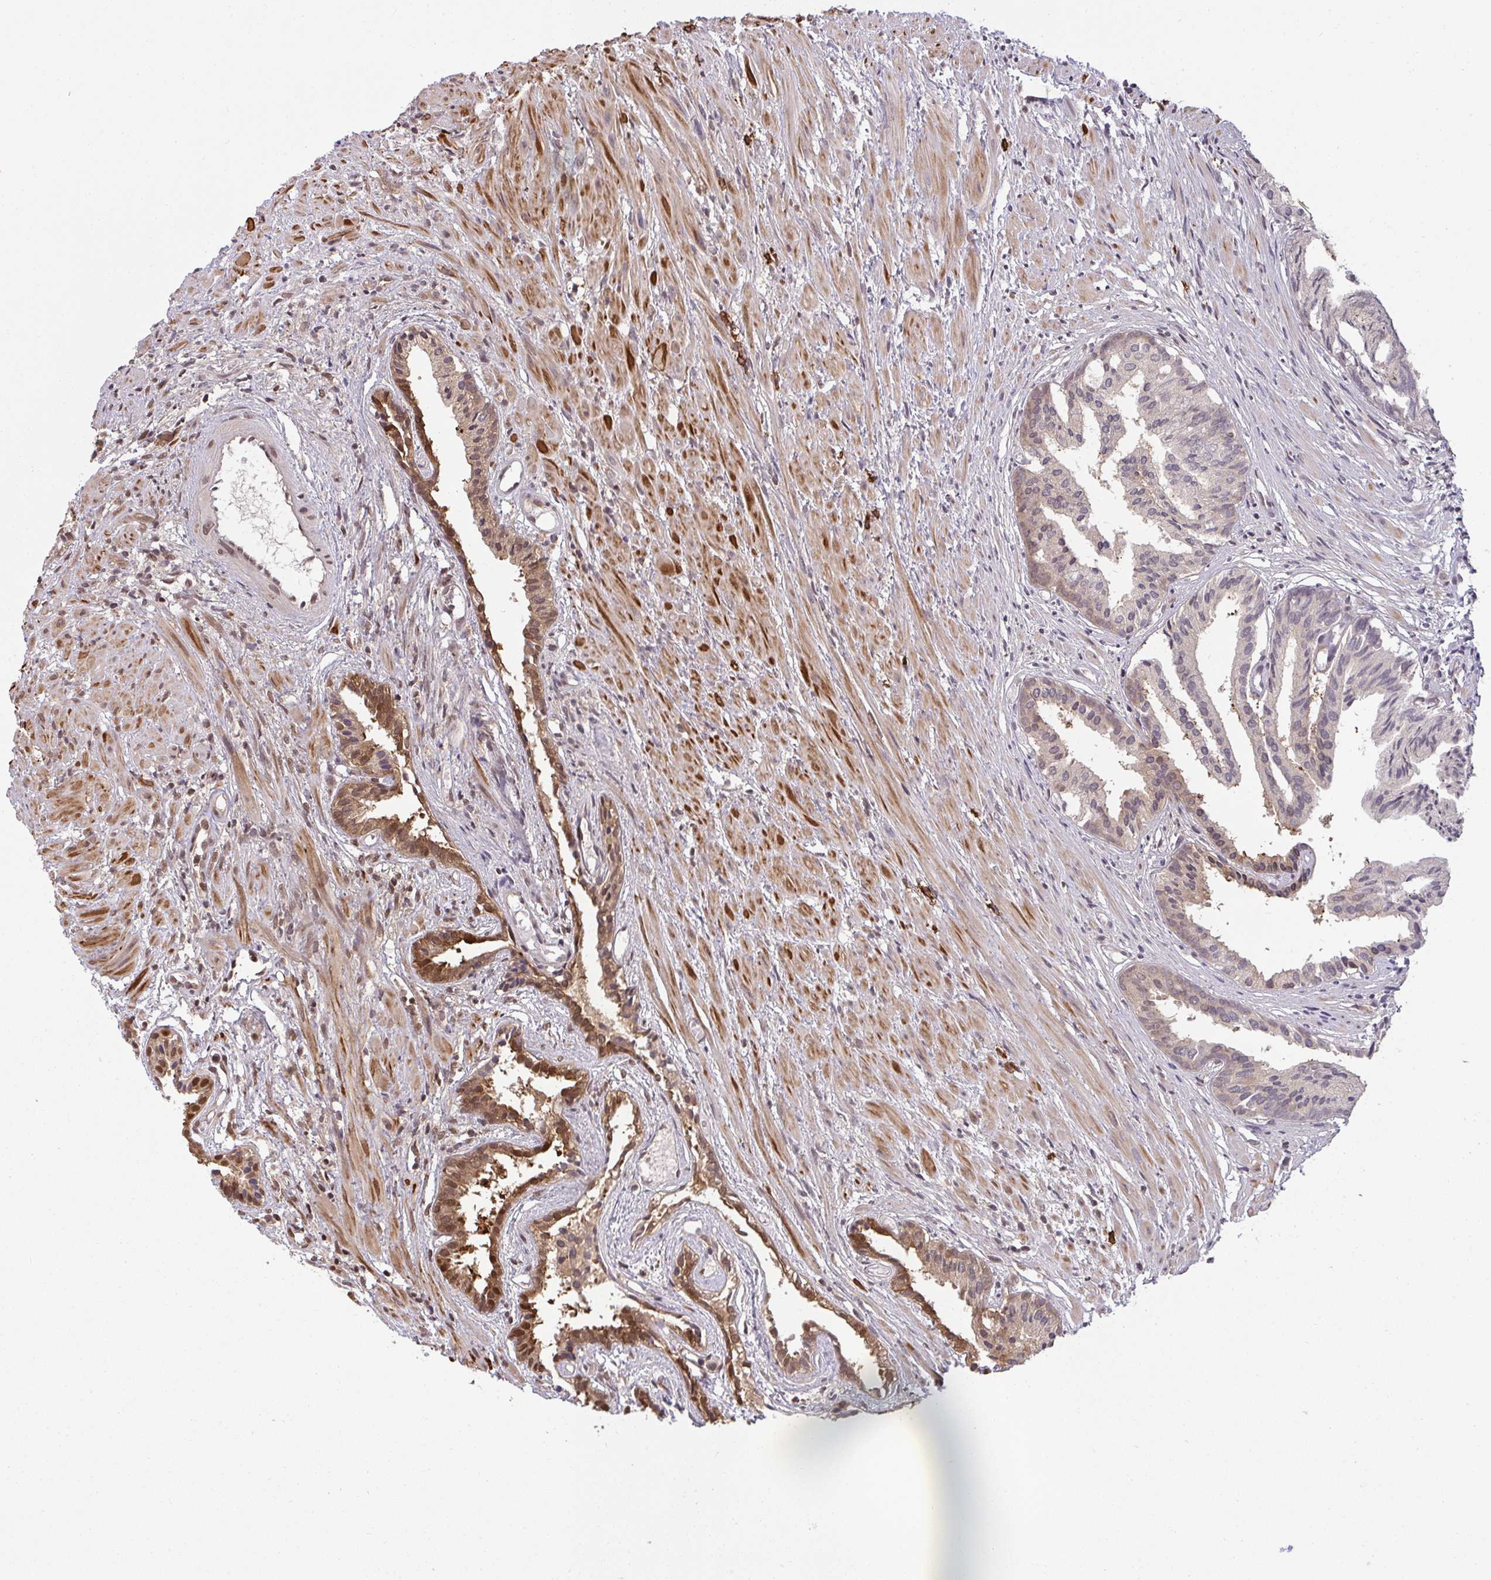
{"staining": {"intensity": "moderate", "quantity": "25%-75%", "location": "cytoplasmic/membranous,nuclear"}, "tissue": "prostate cancer", "cell_type": "Tumor cells", "image_type": "cancer", "snomed": [{"axis": "morphology", "description": "Adenocarcinoma, High grade"}, {"axis": "topography", "description": "Prostate"}], "caption": "Protein expression analysis of prostate adenocarcinoma (high-grade) reveals moderate cytoplasmic/membranous and nuclear expression in approximately 25%-75% of tumor cells.", "gene": "UXT", "patient": {"sex": "male", "age": 58}}